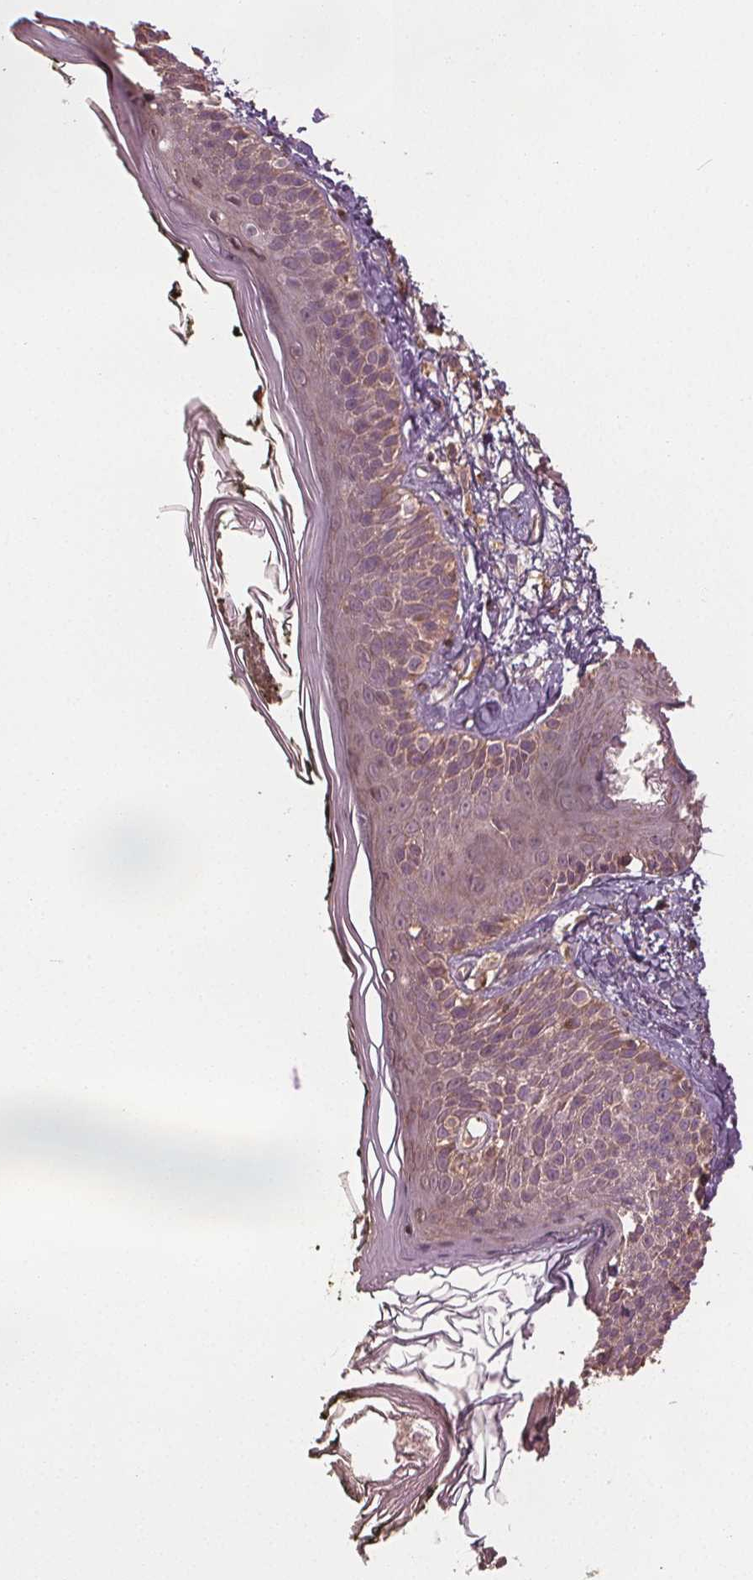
{"staining": {"intensity": "weak", "quantity": "<25%", "location": "cytoplasmic/membranous"}, "tissue": "skin", "cell_type": "Fibroblasts", "image_type": "normal", "snomed": [{"axis": "morphology", "description": "Normal tissue, NOS"}, {"axis": "topography", "description": "Skin"}], "caption": "This is a histopathology image of IHC staining of unremarkable skin, which shows no expression in fibroblasts.", "gene": "GNB2", "patient": {"sex": "male", "age": 76}}